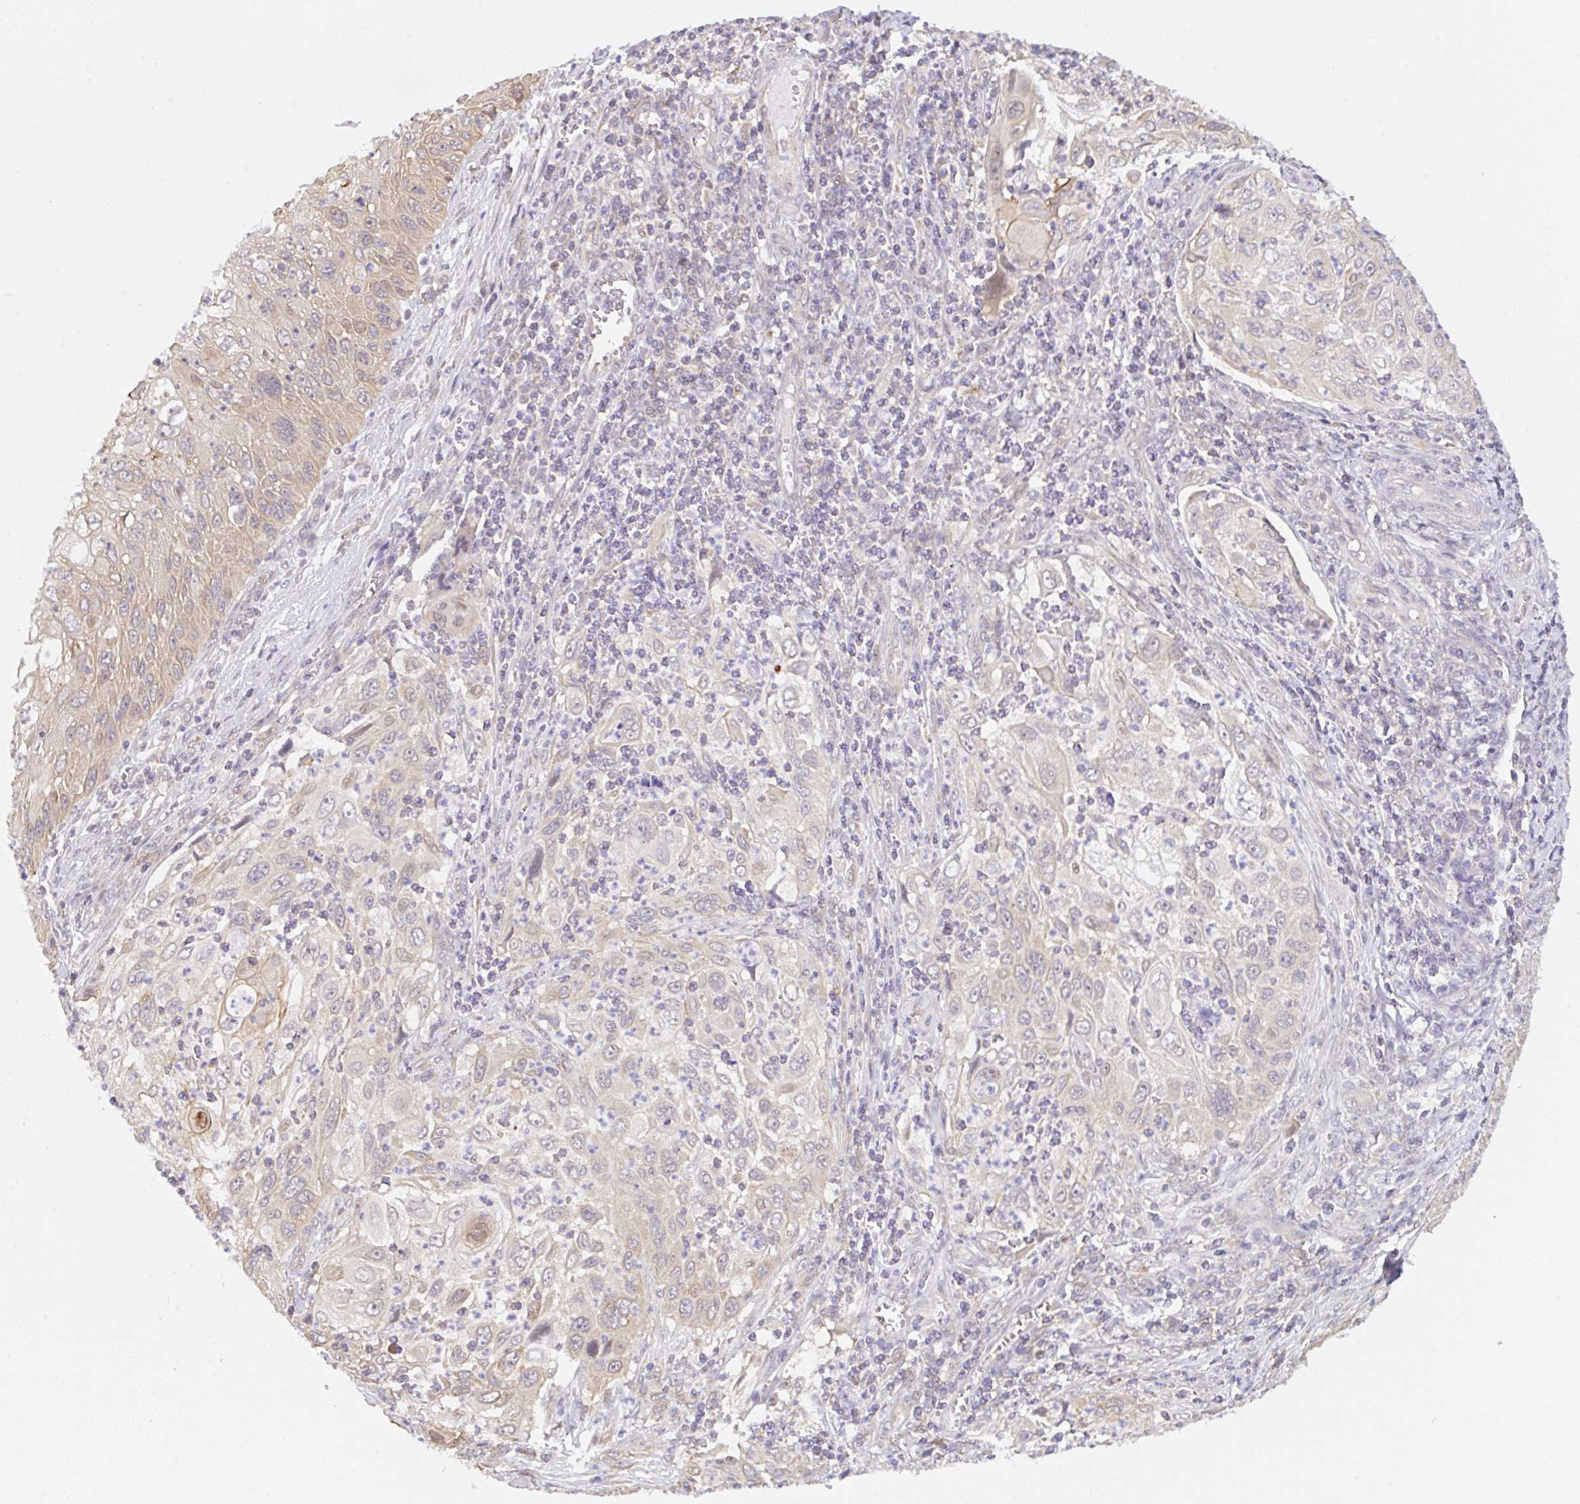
{"staining": {"intensity": "weak", "quantity": "<25%", "location": "cytoplasmic/membranous"}, "tissue": "cervical cancer", "cell_type": "Tumor cells", "image_type": "cancer", "snomed": [{"axis": "morphology", "description": "Squamous cell carcinoma, NOS"}, {"axis": "topography", "description": "Cervix"}], "caption": "IHC histopathology image of cervical squamous cell carcinoma stained for a protein (brown), which demonstrates no positivity in tumor cells.", "gene": "TBPL2", "patient": {"sex": "female", "age": 70}}